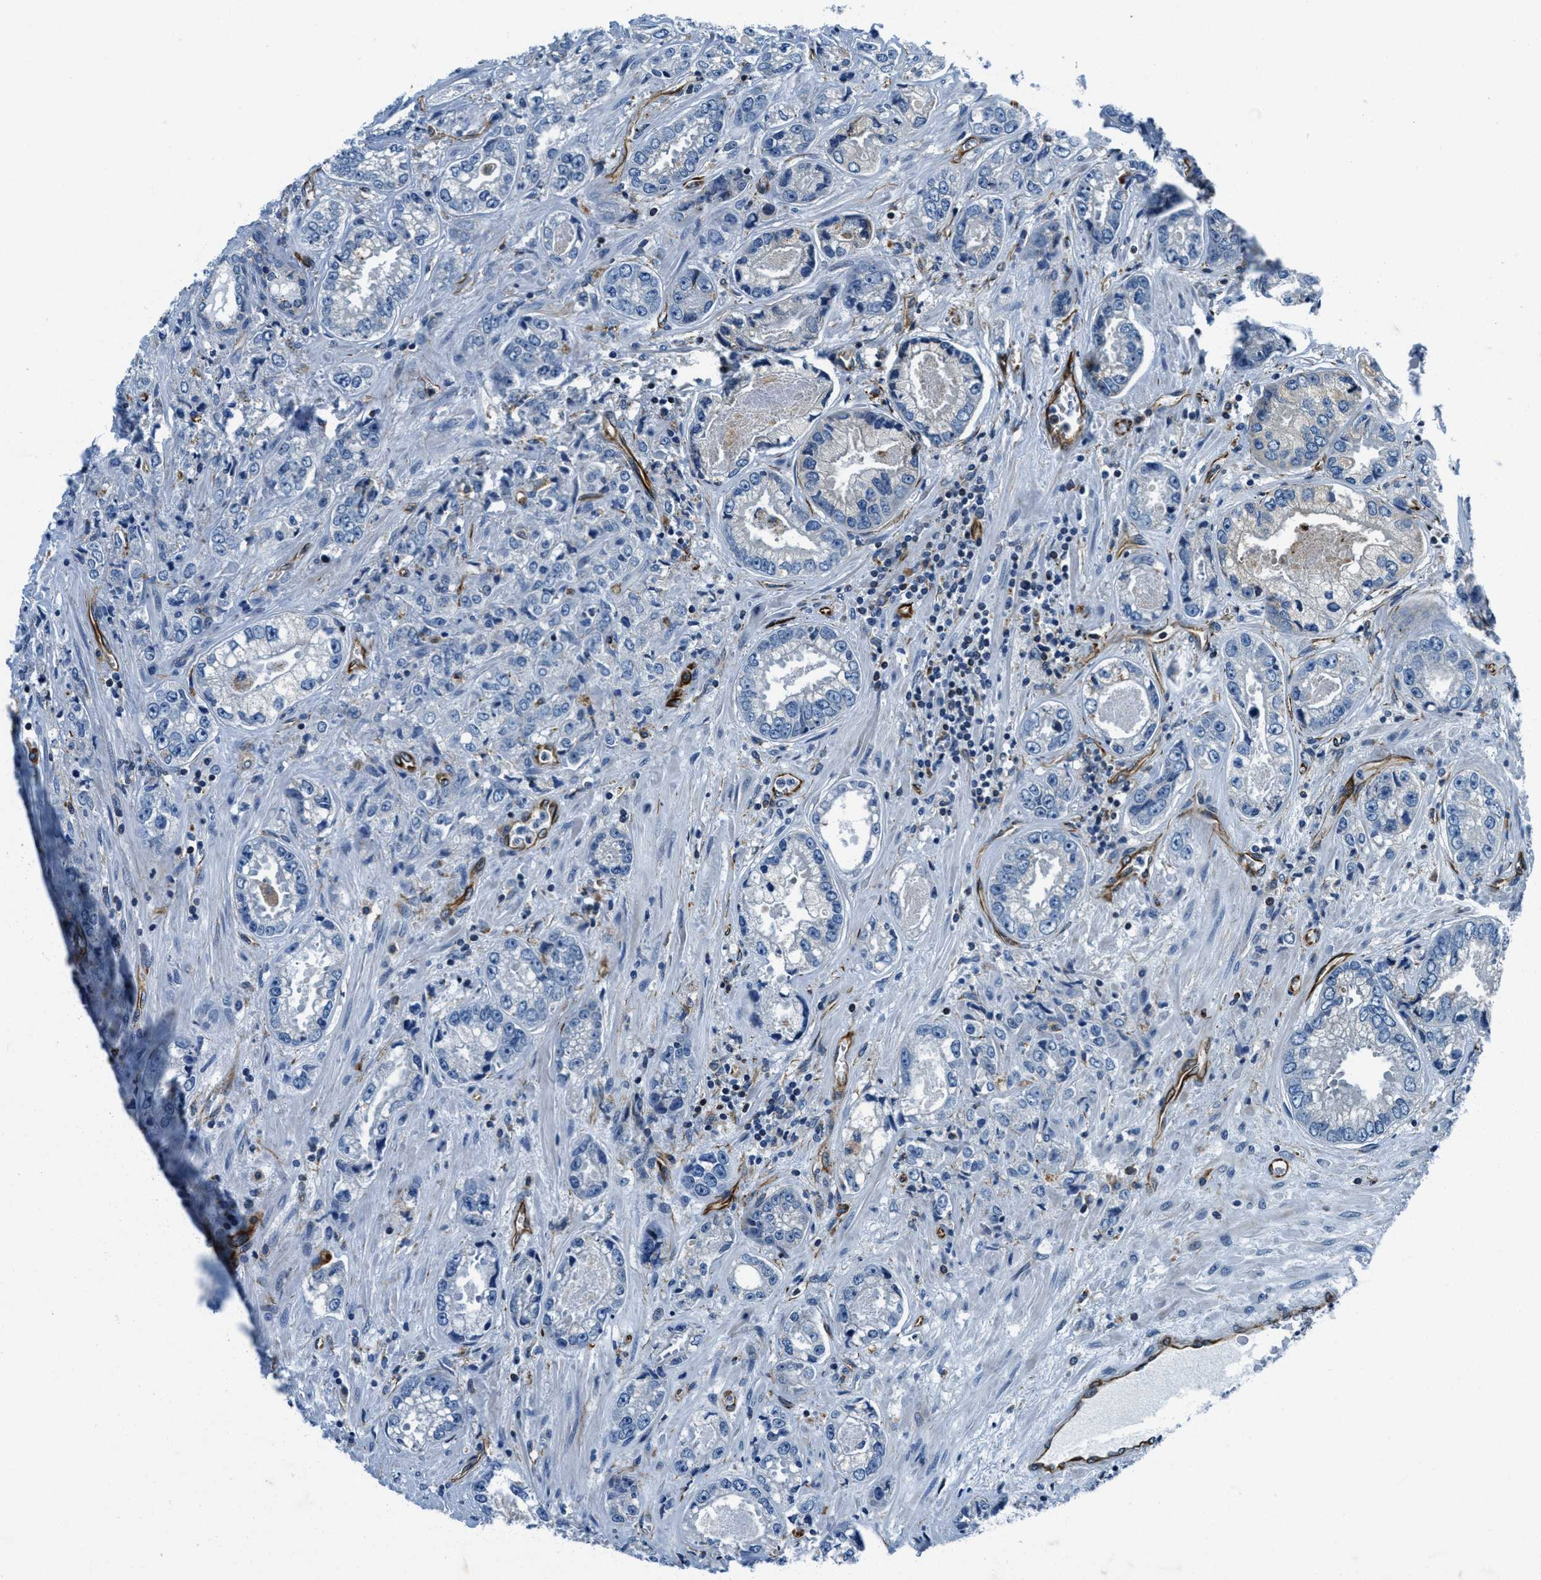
{"staining": {"intensity": "negative", "quantity": "none", "location": "none"}, "tissue": "prostate cancer", "cell_type": "Tumor cells", "image_type": "cancer", "snomed": [{"axis": "morphology", "description": "Adenocarcinoma, High grade"}, {"axis": "topography", "description": "Prostate"}], "caption": "A high-resolution histopathology image shows immunohistochemistry (IHC) staining of prostate cancer (adenocarcinoma (high-grade)), which demonstrates no significant expression in tumor cells. (Brightfield microscopy of DAB (3,3'-diaminobenzidine) immunohistochemistry at high magnification).", "gene": "GNS", "patient": {"sex": "male", "age": 61}}